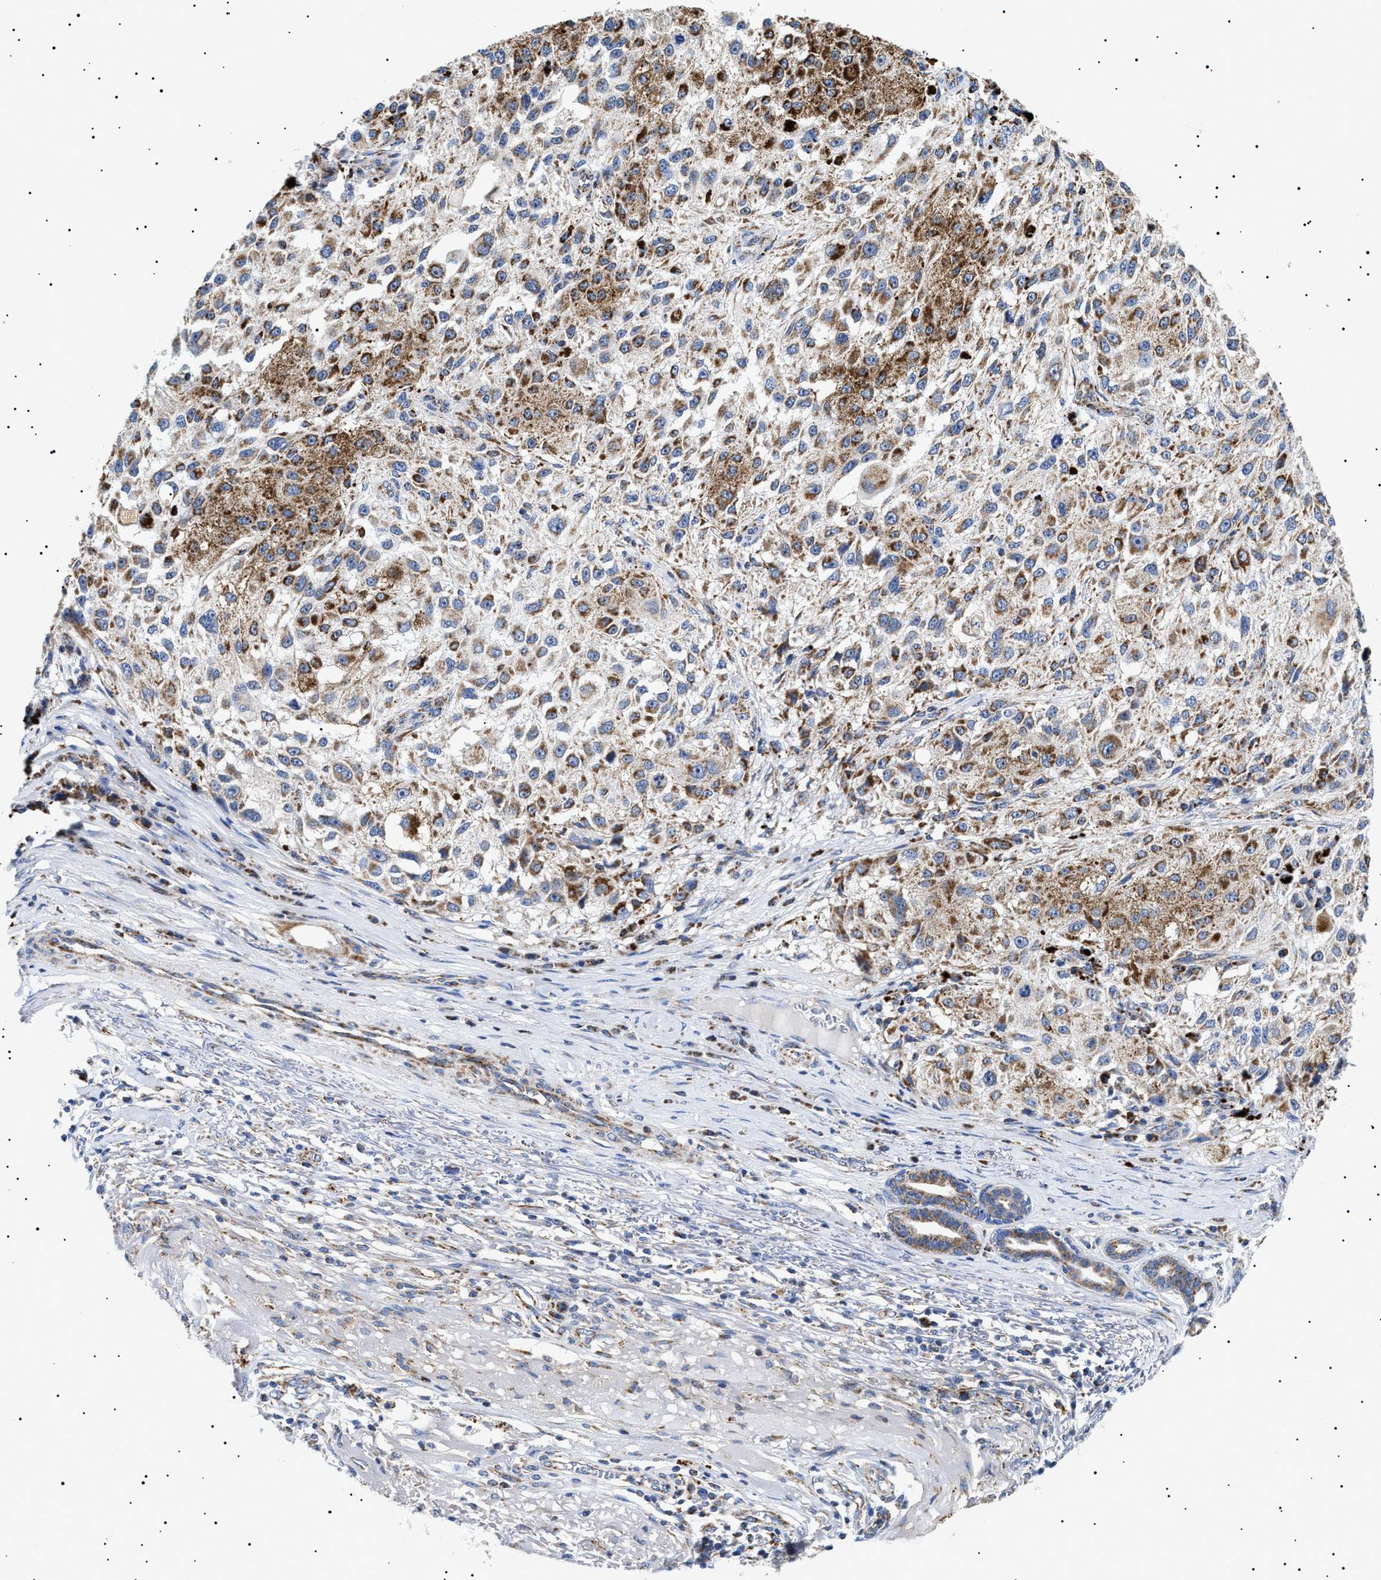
{"staining": {"intensity": "strong", "quantity": "25%-75%", "location": "cytoplasmic/membranous"}, "tissue": "melanoma", "cell_type": "Tumor cells", "image_type": "cancer", "snomed": [{"axis": "morphology", "description": "Necrosis, NOS"}, {"axis": "morphology", "description": "Malignant melanoma, NOS"}, {"axis": "topography", "description": "Skin"}], "caption": "Strong cytoplasmic/membranous protein expression is identified in about 25%-75% of tumor cells in melanoma. Immunohistochemistry stains the protein in brown and the nuclei are stained blue.", "gene": "CHRDL2", "patient": {"sex": "female", "age": 87}}